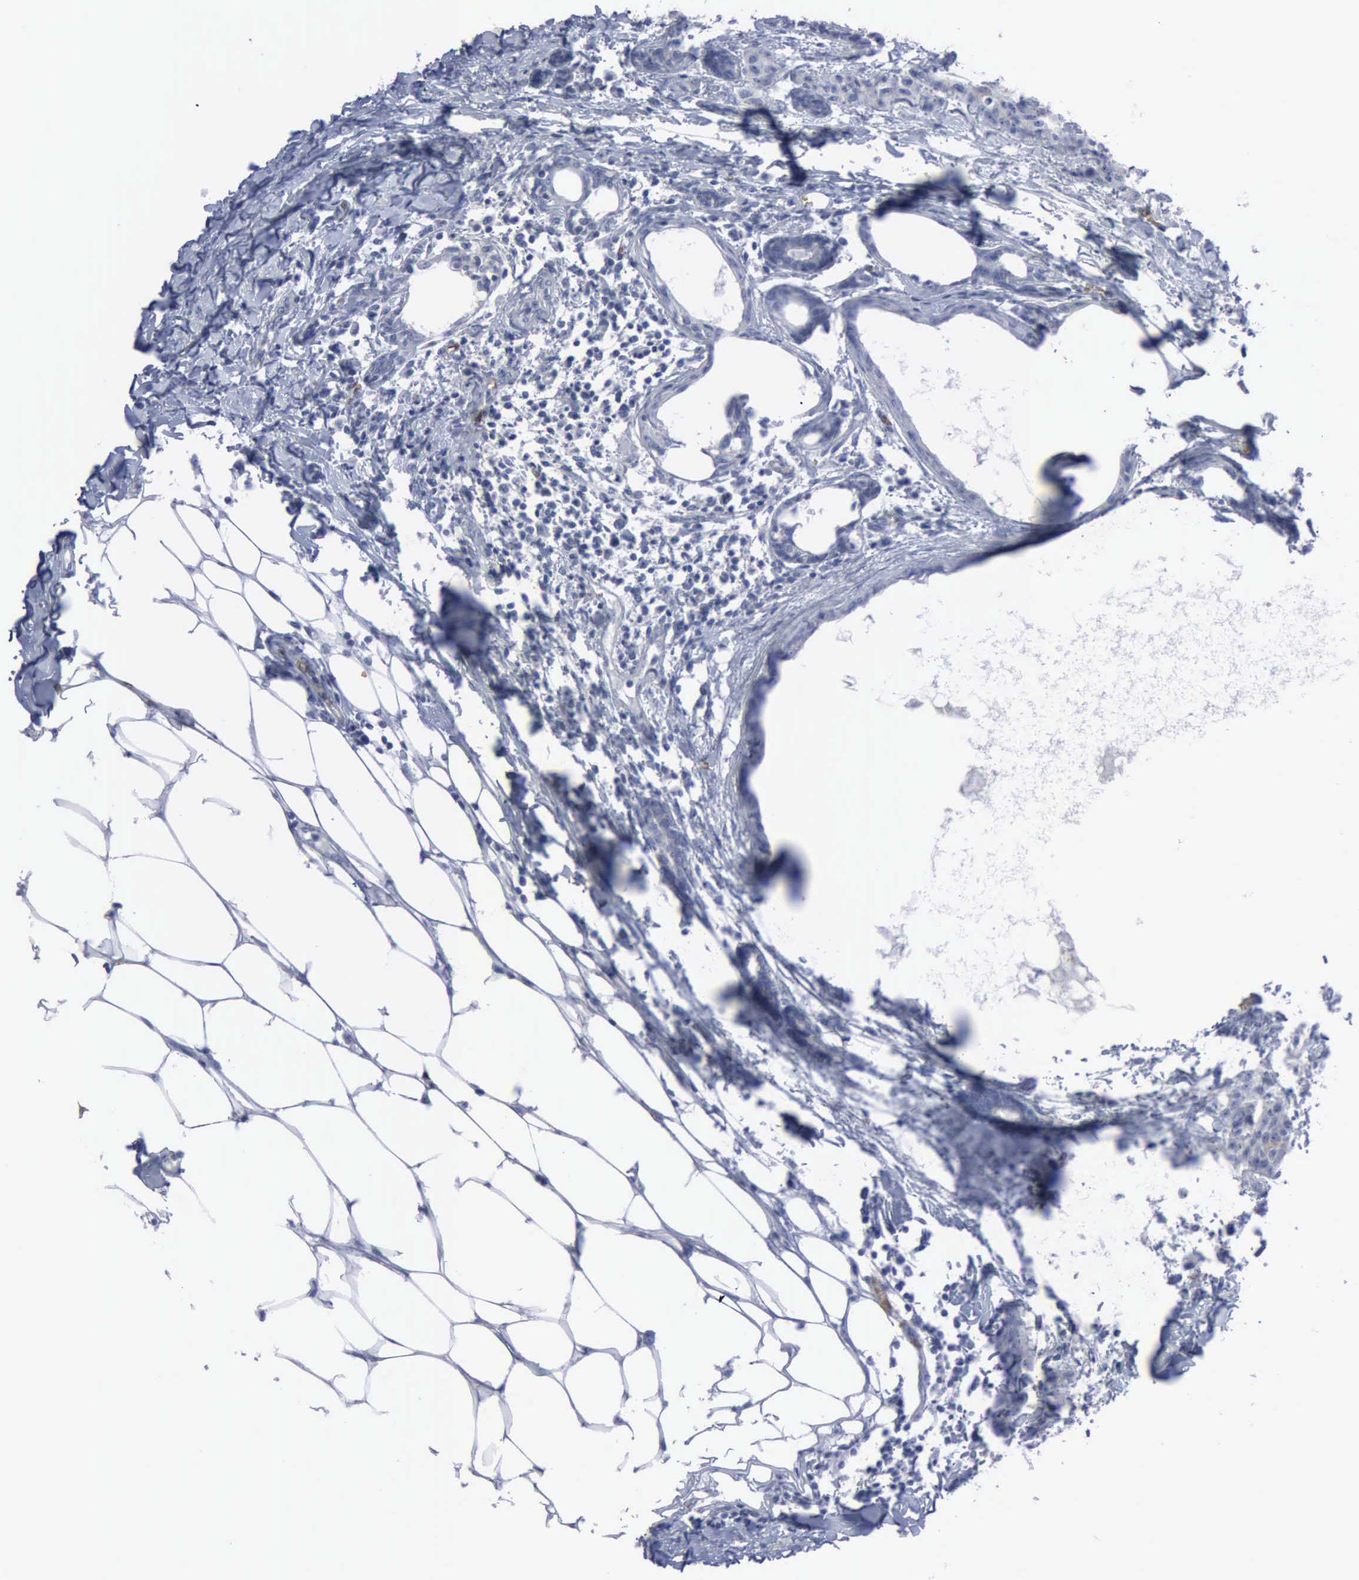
{"staining": {"intensity": "weak", "quantity": "25%-75%", "location": "cytoplasmic/membranous"}, "tissue": "breast cancer", "cell_type": "Tumor cells", "image_type": "cancer", "snomed": [{"axis": "morphology", "description": "Duct carcinoma"}, {"axis": "topography", "description": "Breast"}], "caption": "Immunohistochemical staining of human breast cancer (infiltrating ductal carcinoma) shows low levels of weak cytoplasmic/membranous protein positivity in about 25%-75% of tumor cells.", "gene": "TGFB1", "patient": {"sex": "female", "age": 40}}